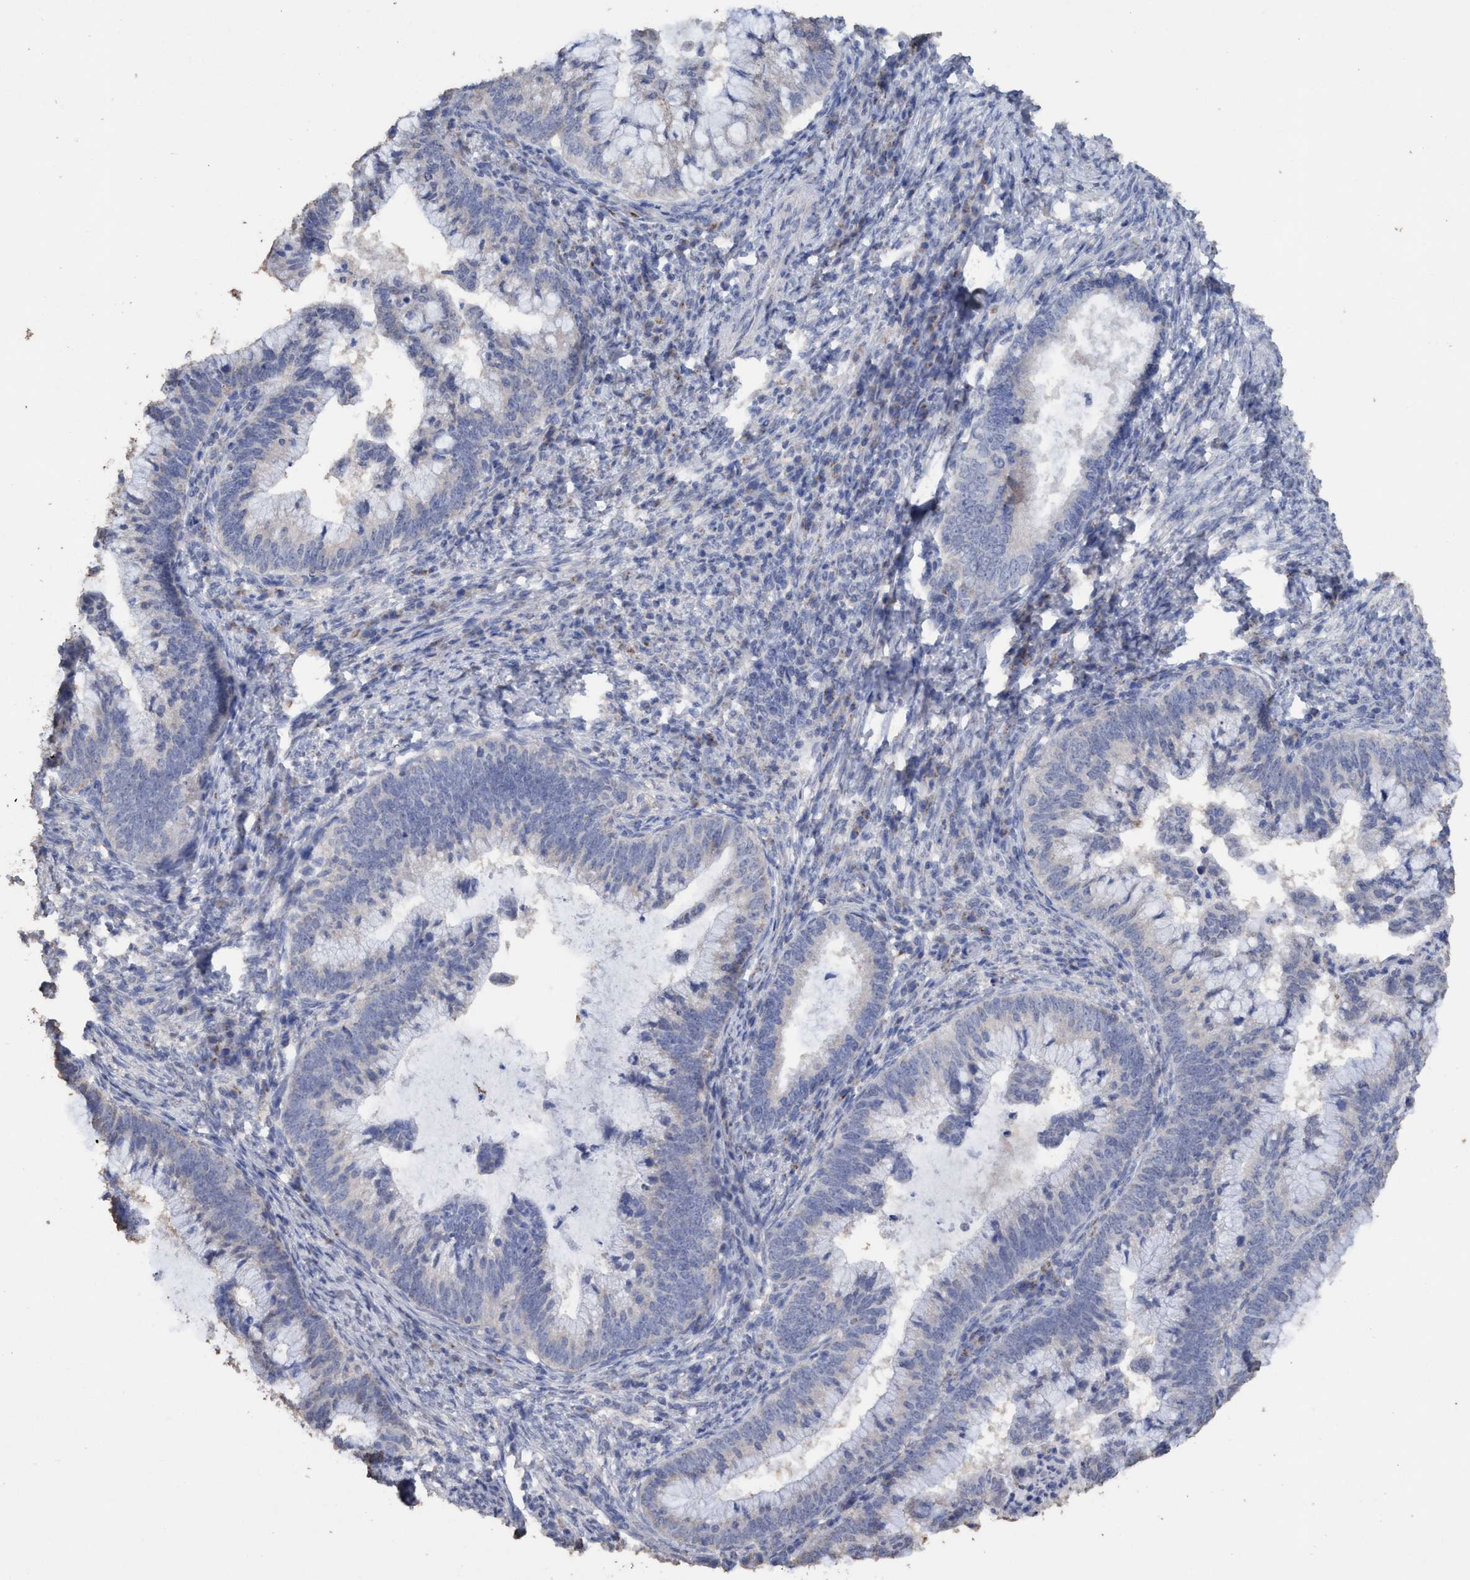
{"staining": {"intensity": "negative", "quantity": "none", "location": "none"}, "tissue": "cervical cancer", "cell_type": "Tumor cells", "image_type": "cancer", "snomed": [{"axis": "morphology", "description": "Adenocarcinoma, NOS"}, {"axis": "topography", "description": "Cervix"}], "caption": "Immunohistochemistry image of cervical cancer stained for a protein (brown), which exhibits no staining in tumor cells.", "gene": "RSAD1", "patient": {"sex": "female", "age": 36}}